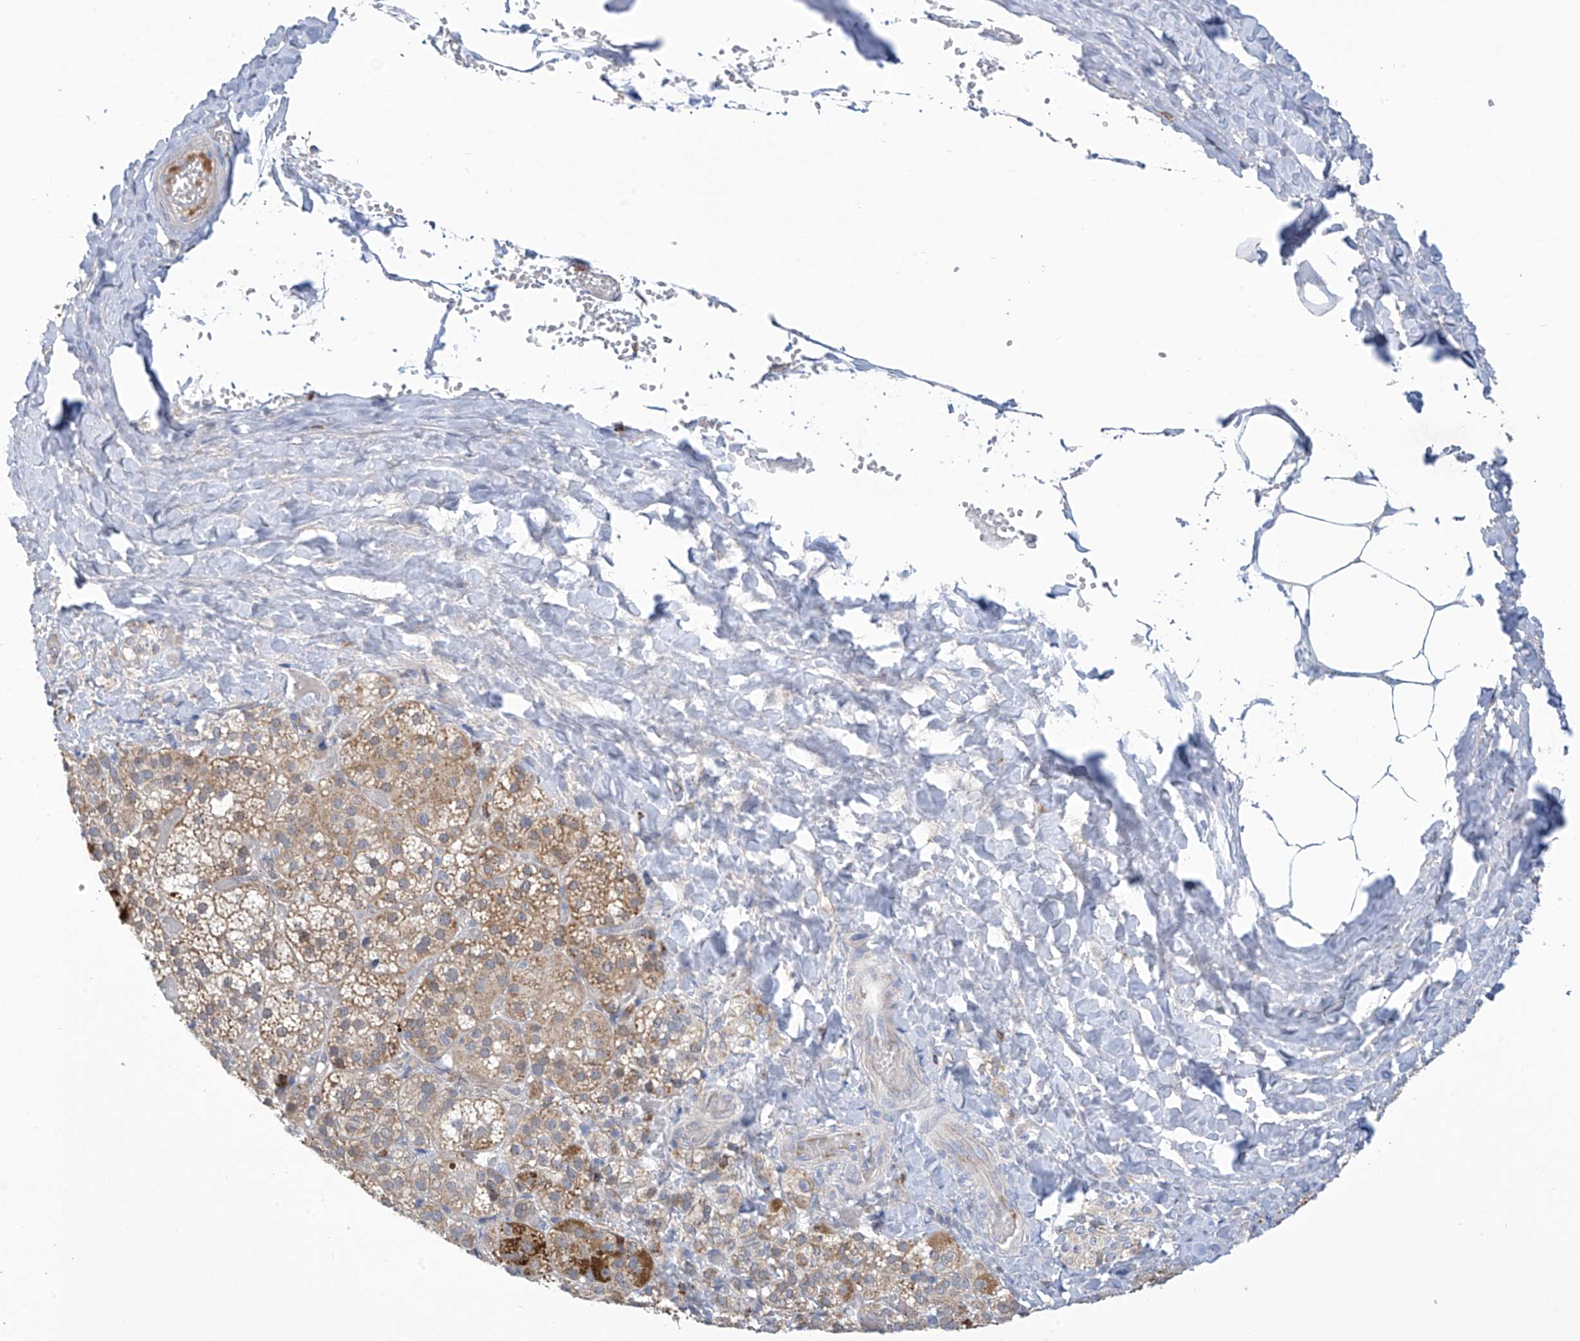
{"staining": {"intensity": "moderate", "quantity": "25%-75%", "location": "cytoplasmic/membranous"}, "tissue": "adrenal gland", "cell_type": "Glandular cells", "image_type": "normal", "snomed": [{"axis": "morphology", "description": "Normal tissue, NOS"}, {"axis": "topography", "description": "Adrenal gland"}], "caption": "Immunohistochemistry (IHC) of unremarkable human adrenal gland reveals medium levels of moderate cytoplasmic/membranous staining in about 25%-75% of glandular cells. (brown staining indicates protein expression, while blue staining denotes nuclei).", "gene": "IBA57", "patient": {"sex": "female", "age": 59}}